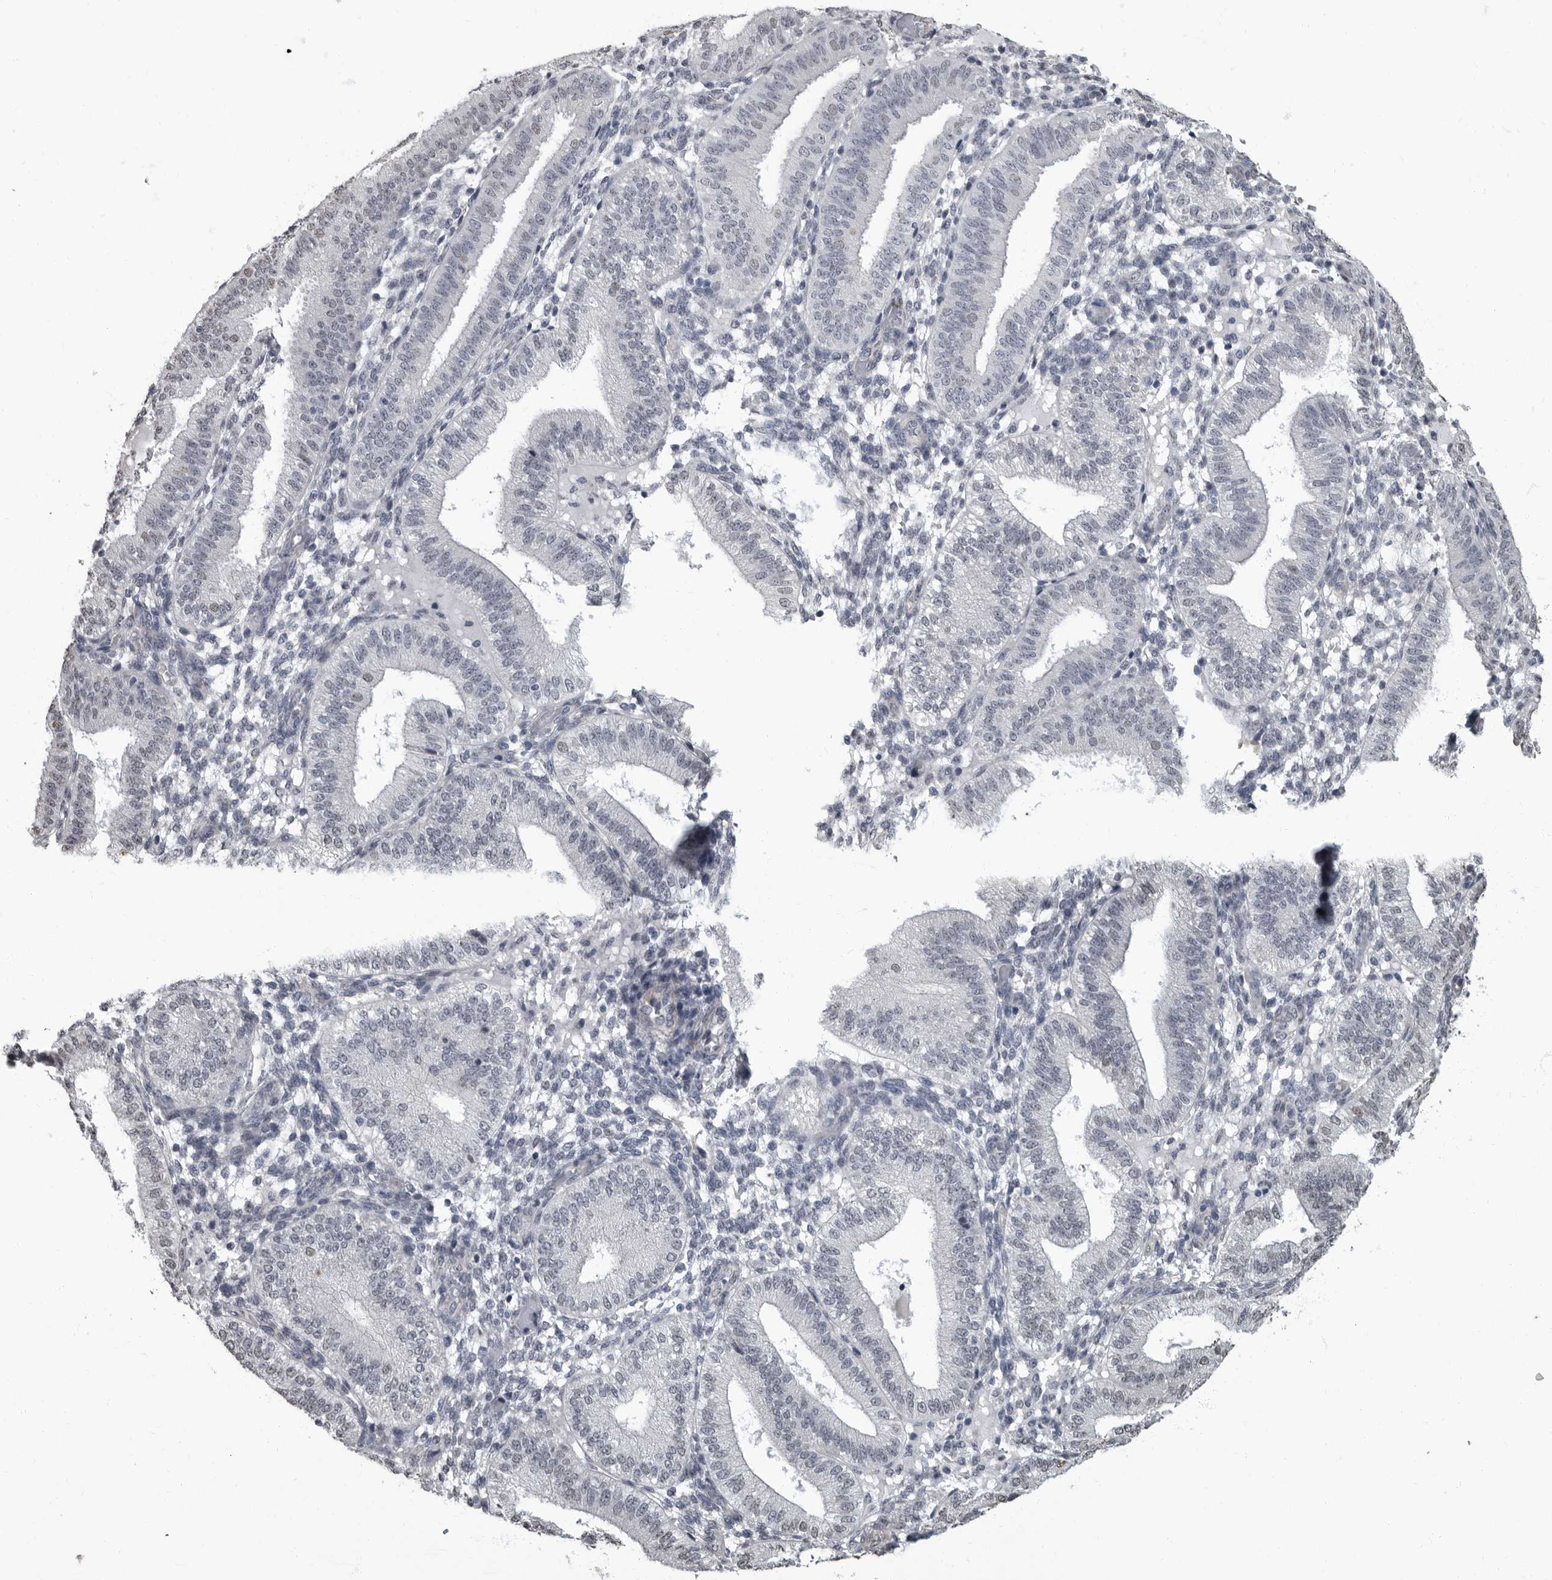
{"staining": {"intensity": "negative", "quantity": "none", "location": "none"}, "tissue": "endometrium", "cell_type": "Cells in endometrial stroma", "image_type": "normal", "snomed": [{"axis": "morphology", "description": "Normal tissue, NOS"}, {"axis": "topography", "description": "Endometrium"}], "caption": "A photomicrograph of human endometrium is negative for staining in cells in endometrial stroma. The staining is performed using DAB brown chromogen with nuclei counter-stained in using hematoxylin.", "gene": "ARHGEF10", "patient": {"sex": "female", "age": 39}}